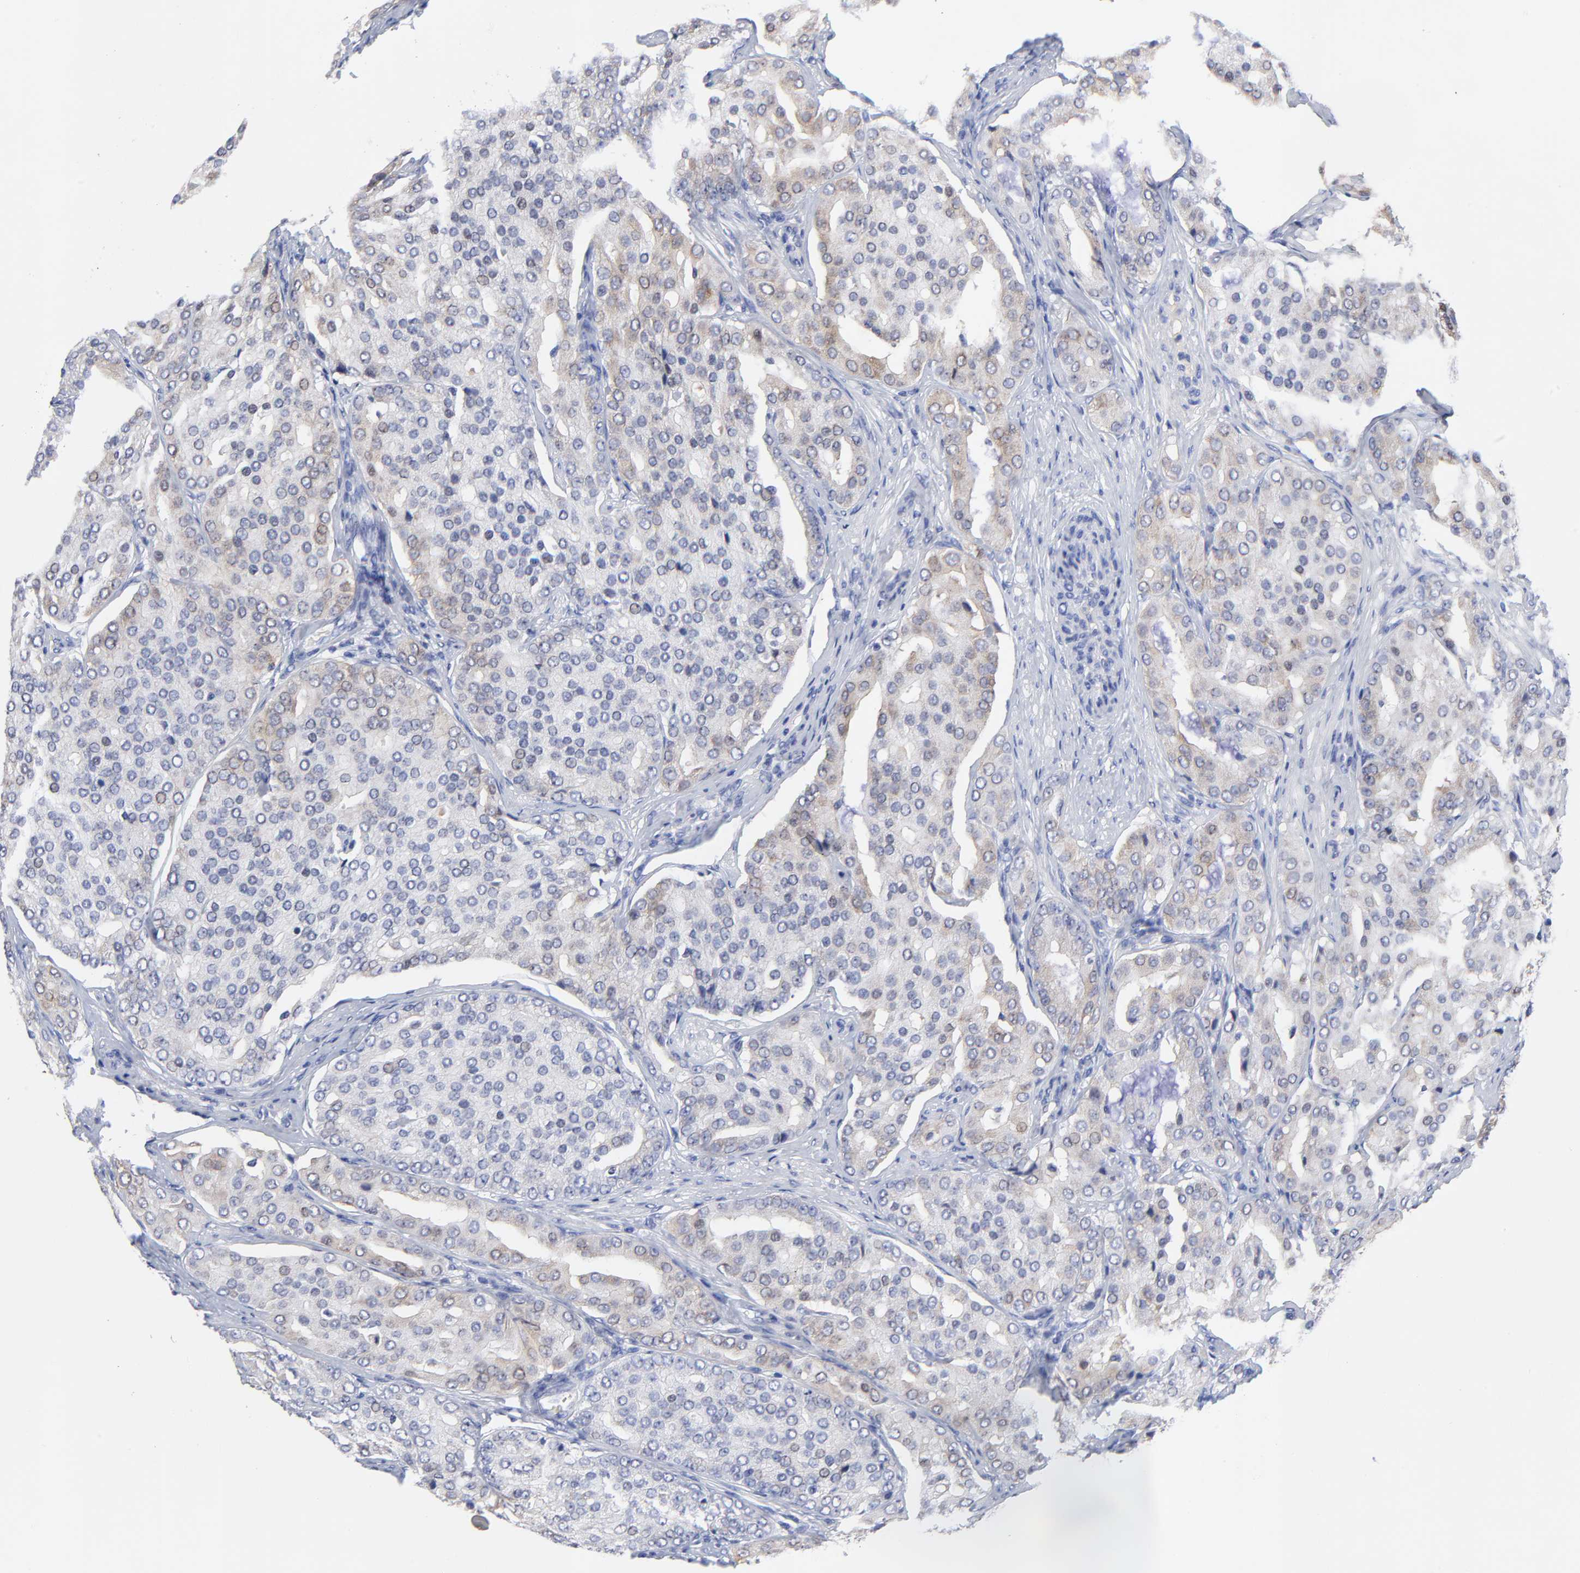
{"staining": {"intensity": "weak", "quantity": "25%-75%", "location": "cytoplasmic/membranous,nuclear"}, "tissue": "prostate cancer", "cell_type": "Tumor cells", "image_type": "cancer", "snomed": [{"axis": "morphology", "description": "Adenocarcinoma, High grade"}, {"axis": "topography", "description": "Prostate"}], "caption": "Protein staining reveals weak cytoplasmic/membranous and nuclear positivity in about 25%-75% of tumor cells in adenocarcinoma (high-grade) (prostate). The staining was performed using DAB to visualize the protein expression in brown, while the nuclei were stained in blue with hematoxylin (Magnification: 20x).", "gene": "IGLV3-10", "patient": {"sex": "male", "age": 64}}